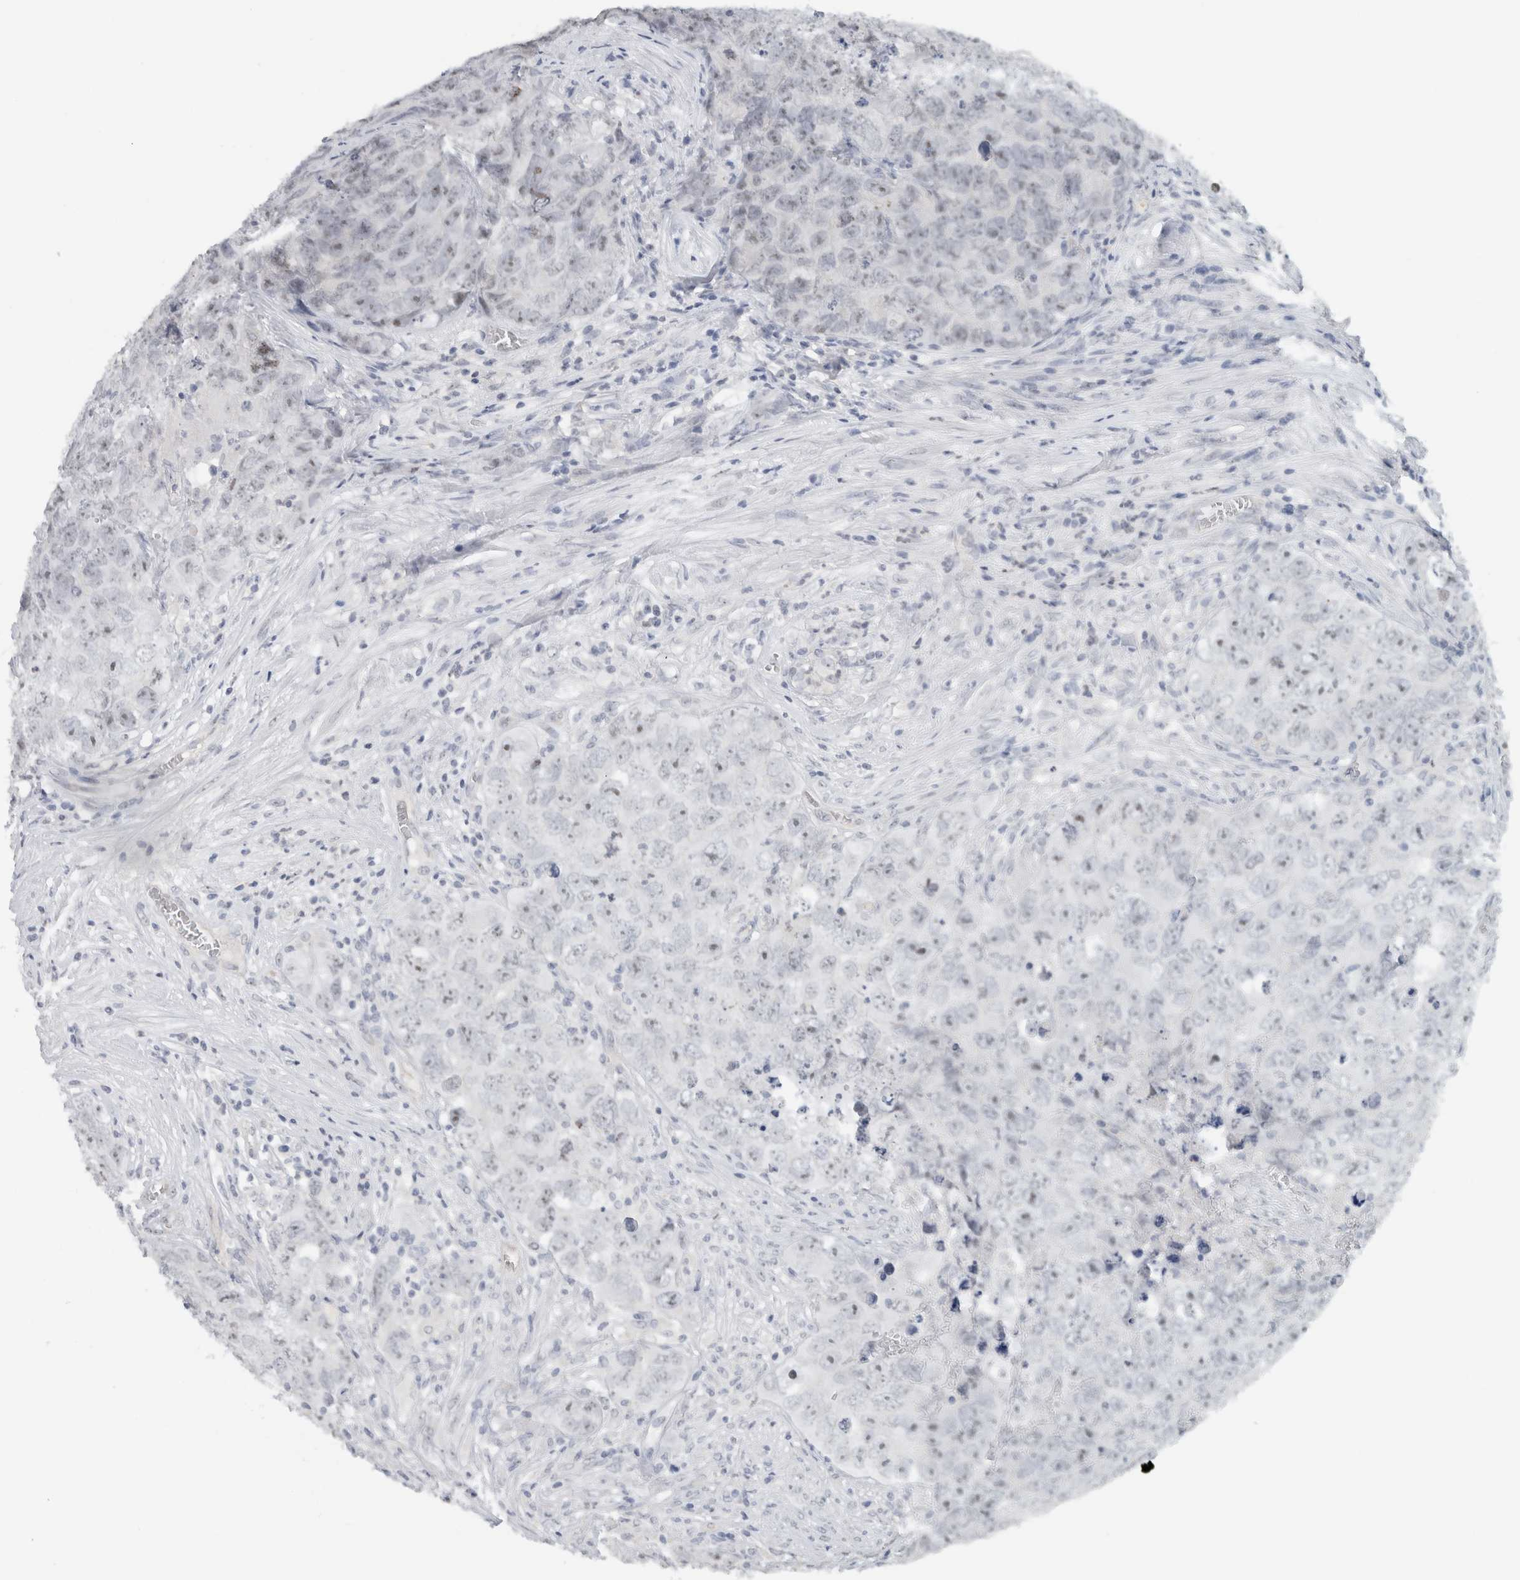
{"staining": {"intensity": "negative", "quantity": "none", "location": "none"}, "tissue": "testis cancer", "cell_type": "Tumor cells", "image_type": "cancer", "snomed": [{"axis": "morphology", "description": "Seminoma, NOS"}, {"axis": "morphology", "description": "Carcinoma, Embryonal, NOS"}, {"axis": "topography", "description": "Testis"}], "caption": "This is an immunohistochemistry micrograph of human testis cancer (seminoma). There is no positivity in tumor cells.", "gene": "FMR1NB", "patient": {"sex": "male", "age": 43}}